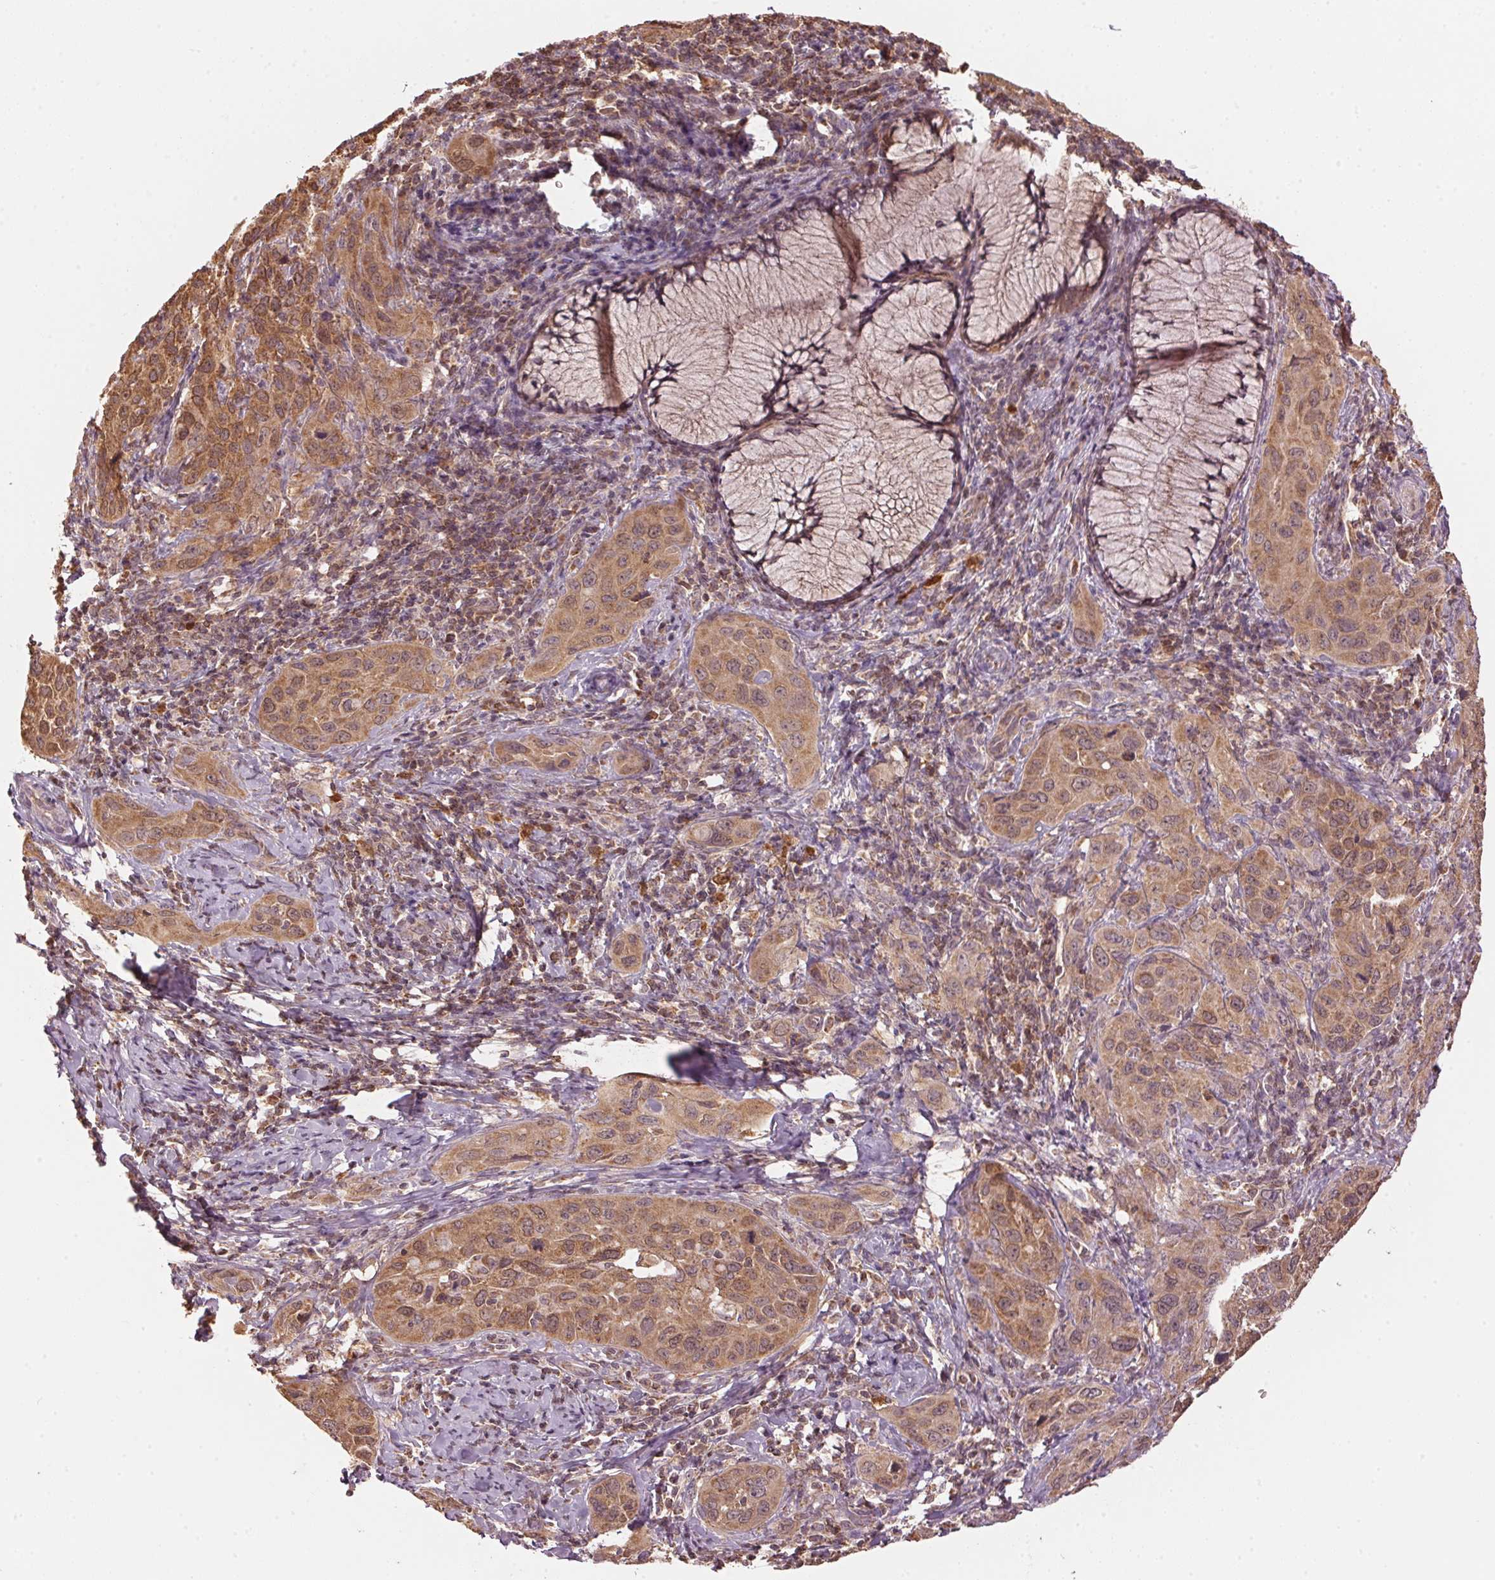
{"staining": {"intensity": "moderate", "quantity": ">75%", "location": "cytoplasmic/membranous"}, "tissue": "cervical cancer", "cell_type": "Tumor cells", "image_type": "cancer", "snomed": [{"axis": "morphology", "description": "Normal tissue, NOS"}, {"axis": "morphology", "description": "Squamous cell carcinoma, NOS"}, {"axis": "topography", "description": "Cervix"}], "caption": "Cervical cancer (squamous cell carcinoma) stained with a brown dye reveals moderate cytoplasmic/membranous positive staining in about >75% of tumor cells.", "gene": "ARHGAP6", "patient": {"sex": "female", "age": 51}}